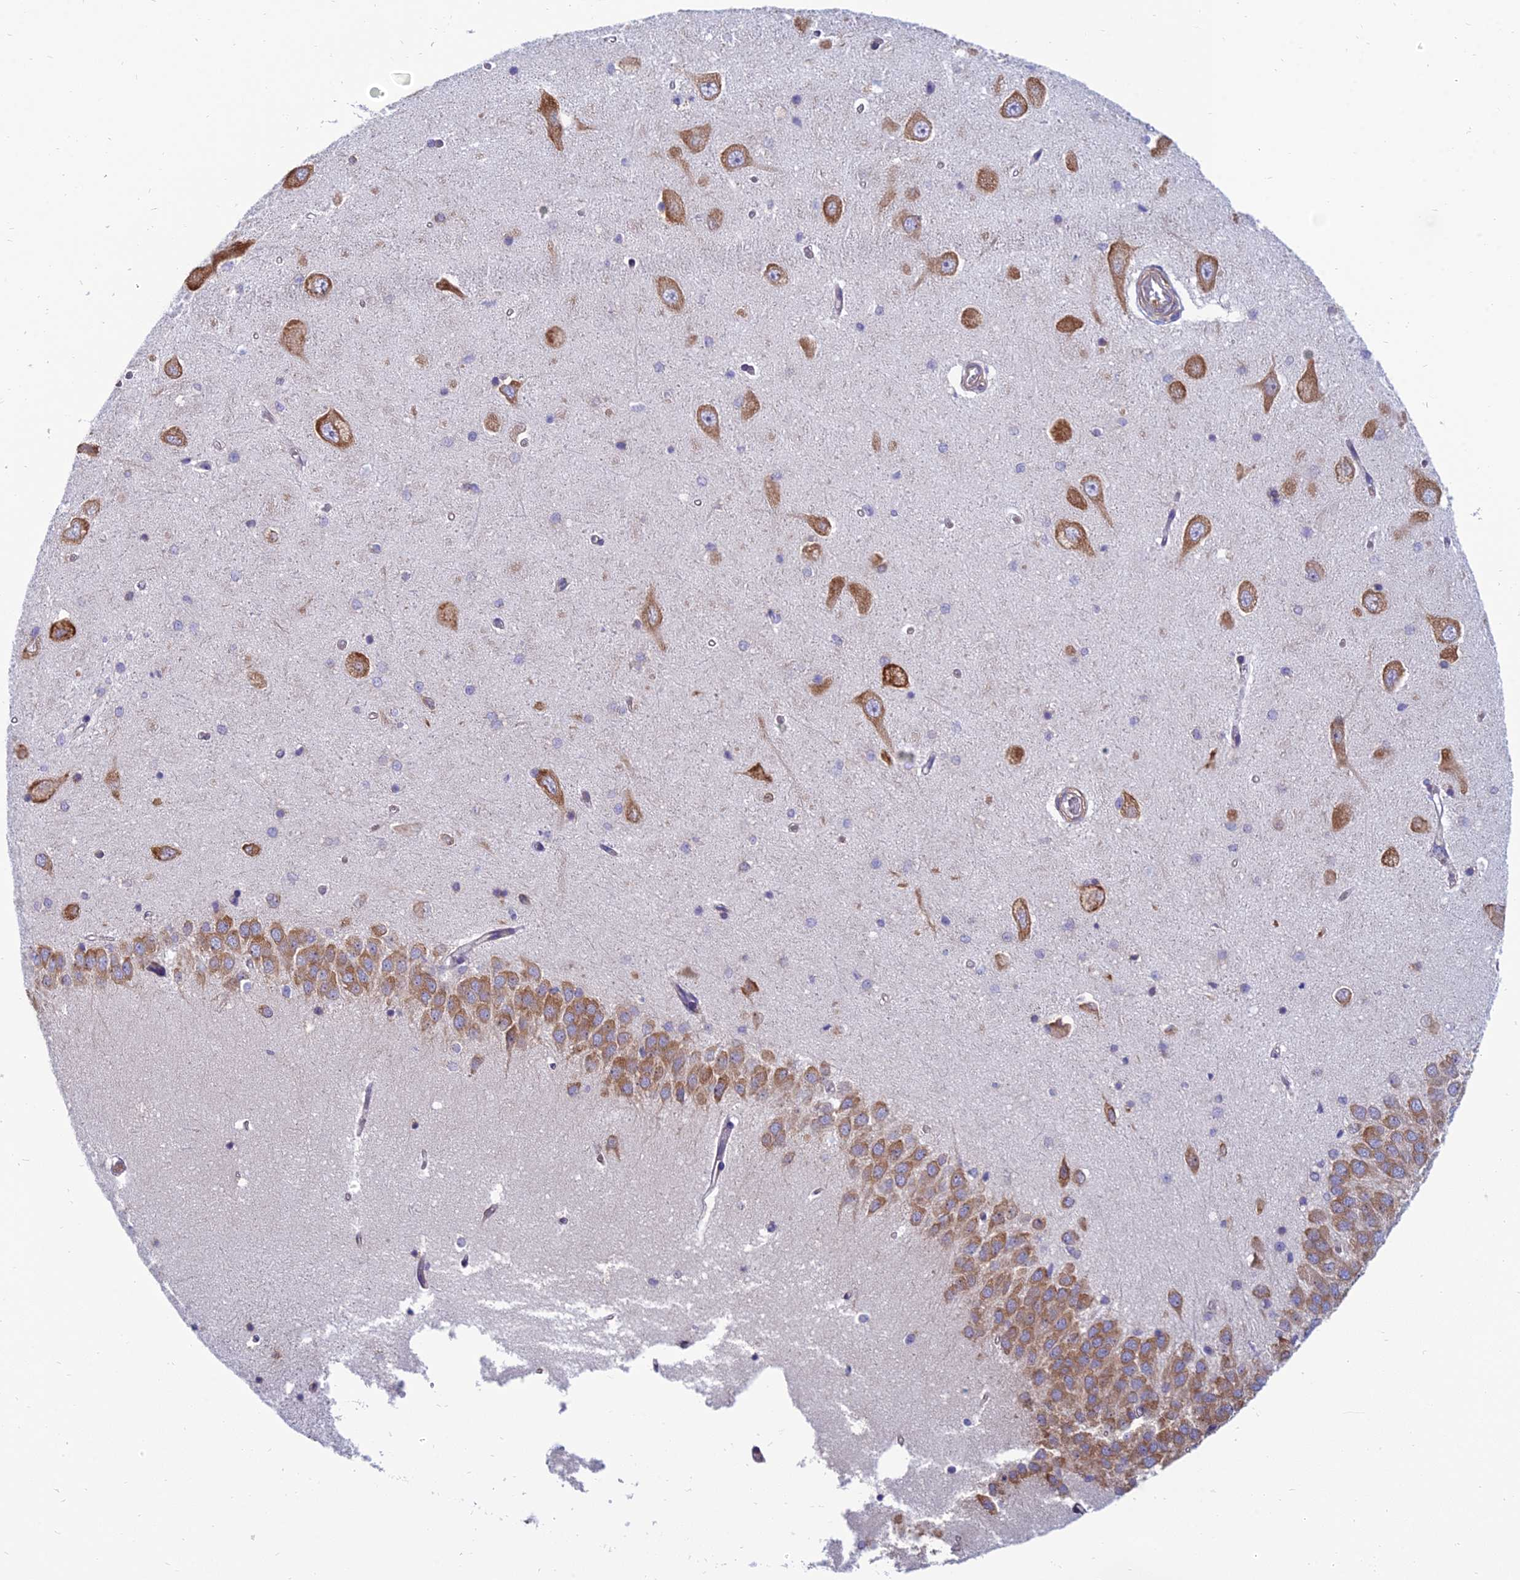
{"staining": {"intensity": "negative", "quantity": "none", "location": "none"}, "tissue": "hippocampus", "cell_type": "Glial cells", "image_type": "normal", "snomed": [{"axis": "morphology", "description": "Normal tissue, NOS"}, {"axis": "topography", "description": "Hippocampus"}], "caption": "The micrograph displays no significant expression in glial cells of hippocampus.", "gene": "TXLNA", "patient": {"sex": "male", "age": 45}}